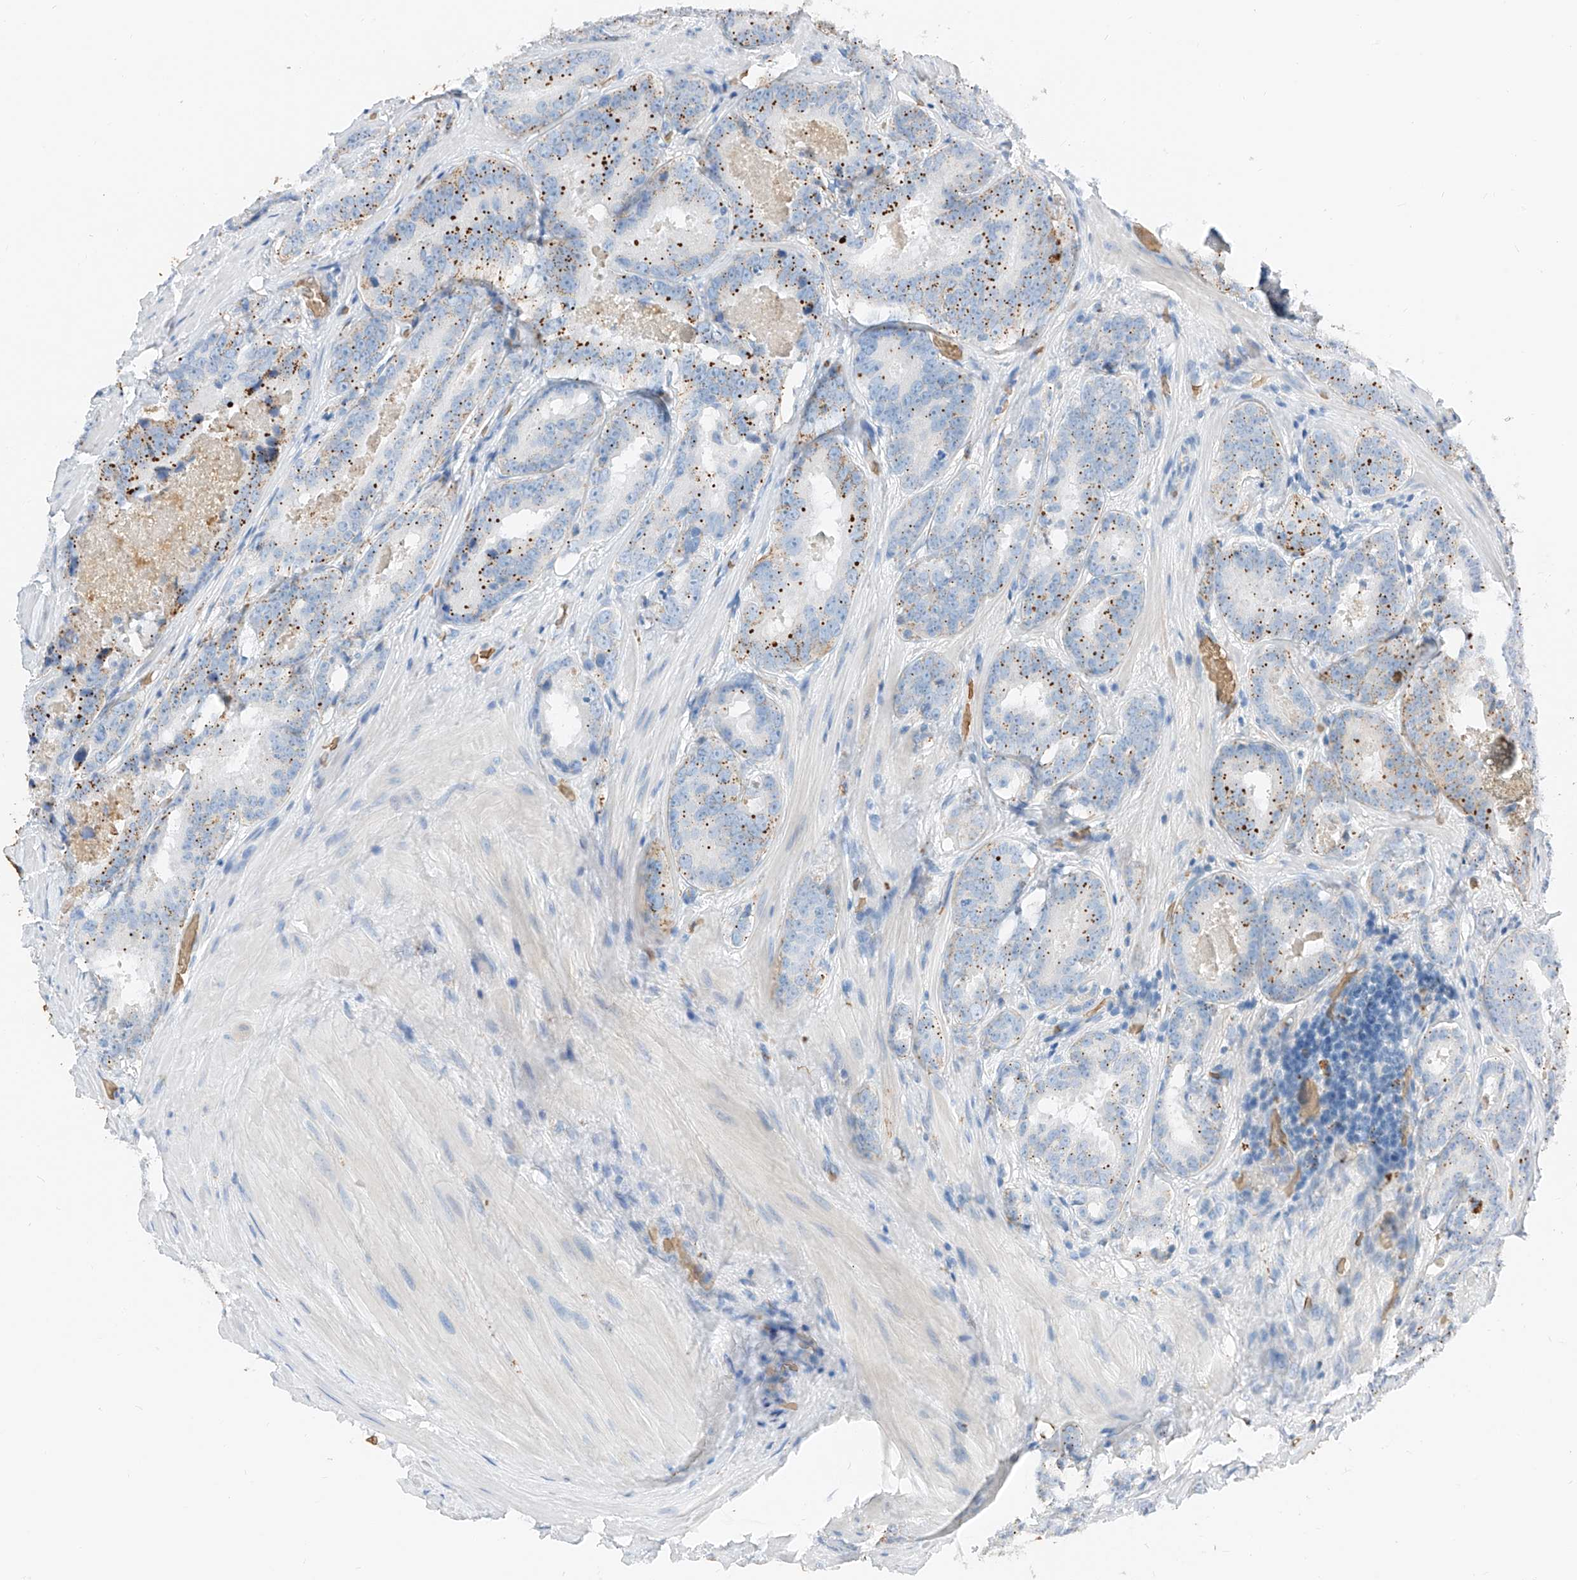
{"staining": {"intensity": "moderate", "quantity": "<25%", "location": "cytoplasmic/membranous"}, "tissue": "prostate cancer", "cell_type": "Tumor cells", "image_type": "cancer", "snomed": [{"axis": "morphology", "description": "Adenocarcinoma, High grade"}, {"axis": "topography", "description": "Prostate"}], "caption": "Prostate cancer tissue displays moderate cytoplasmic/membranous positivity in approximately <25% of tumor cells The staining was performed using DAB (3,3'-diaminobenzidine) to visualize the protein expression in brown, while the nuclei were stained in blue with hematoxylin (Magnification: 20x).", "gene": "PRSS23", "patient": {"sex": "male", "age": 57}}